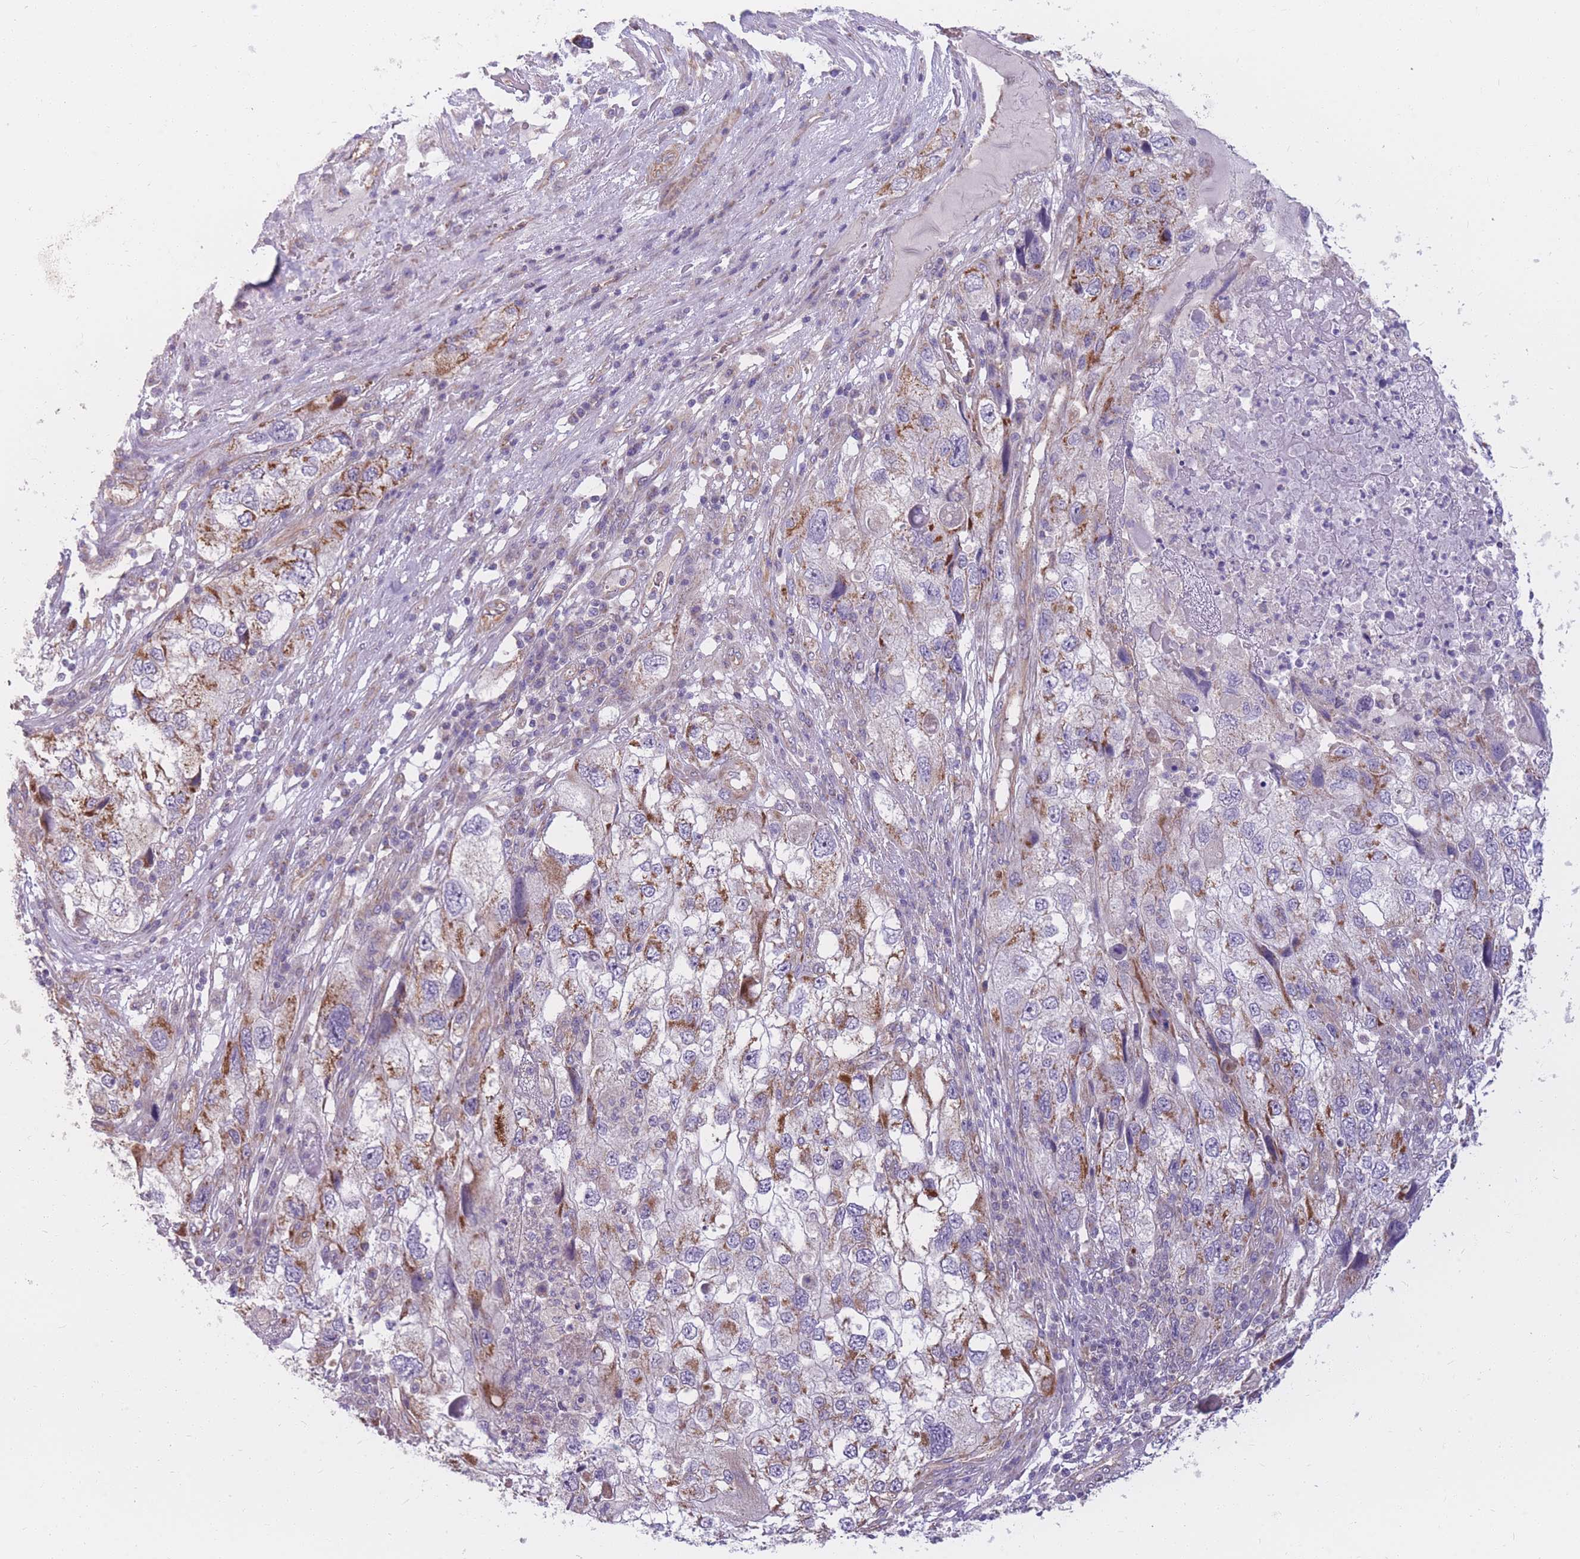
{"staining": {"intensity": "moderate", "quantity": "<25%", "location": "cytoplasmic/membranous"}, "tissue": "endometrial cancer", "cell_type": "Tumor cells", "image_type": "cancer", "snomed": [{"axis": "morphology", "description": "Adenocarcinoma, NOS"}, {"axis": "topography", "description": "Endometrium"}], "caption": "This image demonstrates IHC staining of endometrial cancer, with low moderate cytoplasmic/membranous staining in about <25% of tumor cells.", "gene": "MRPS9", "patient": {"sex": "female", "age": 49}}